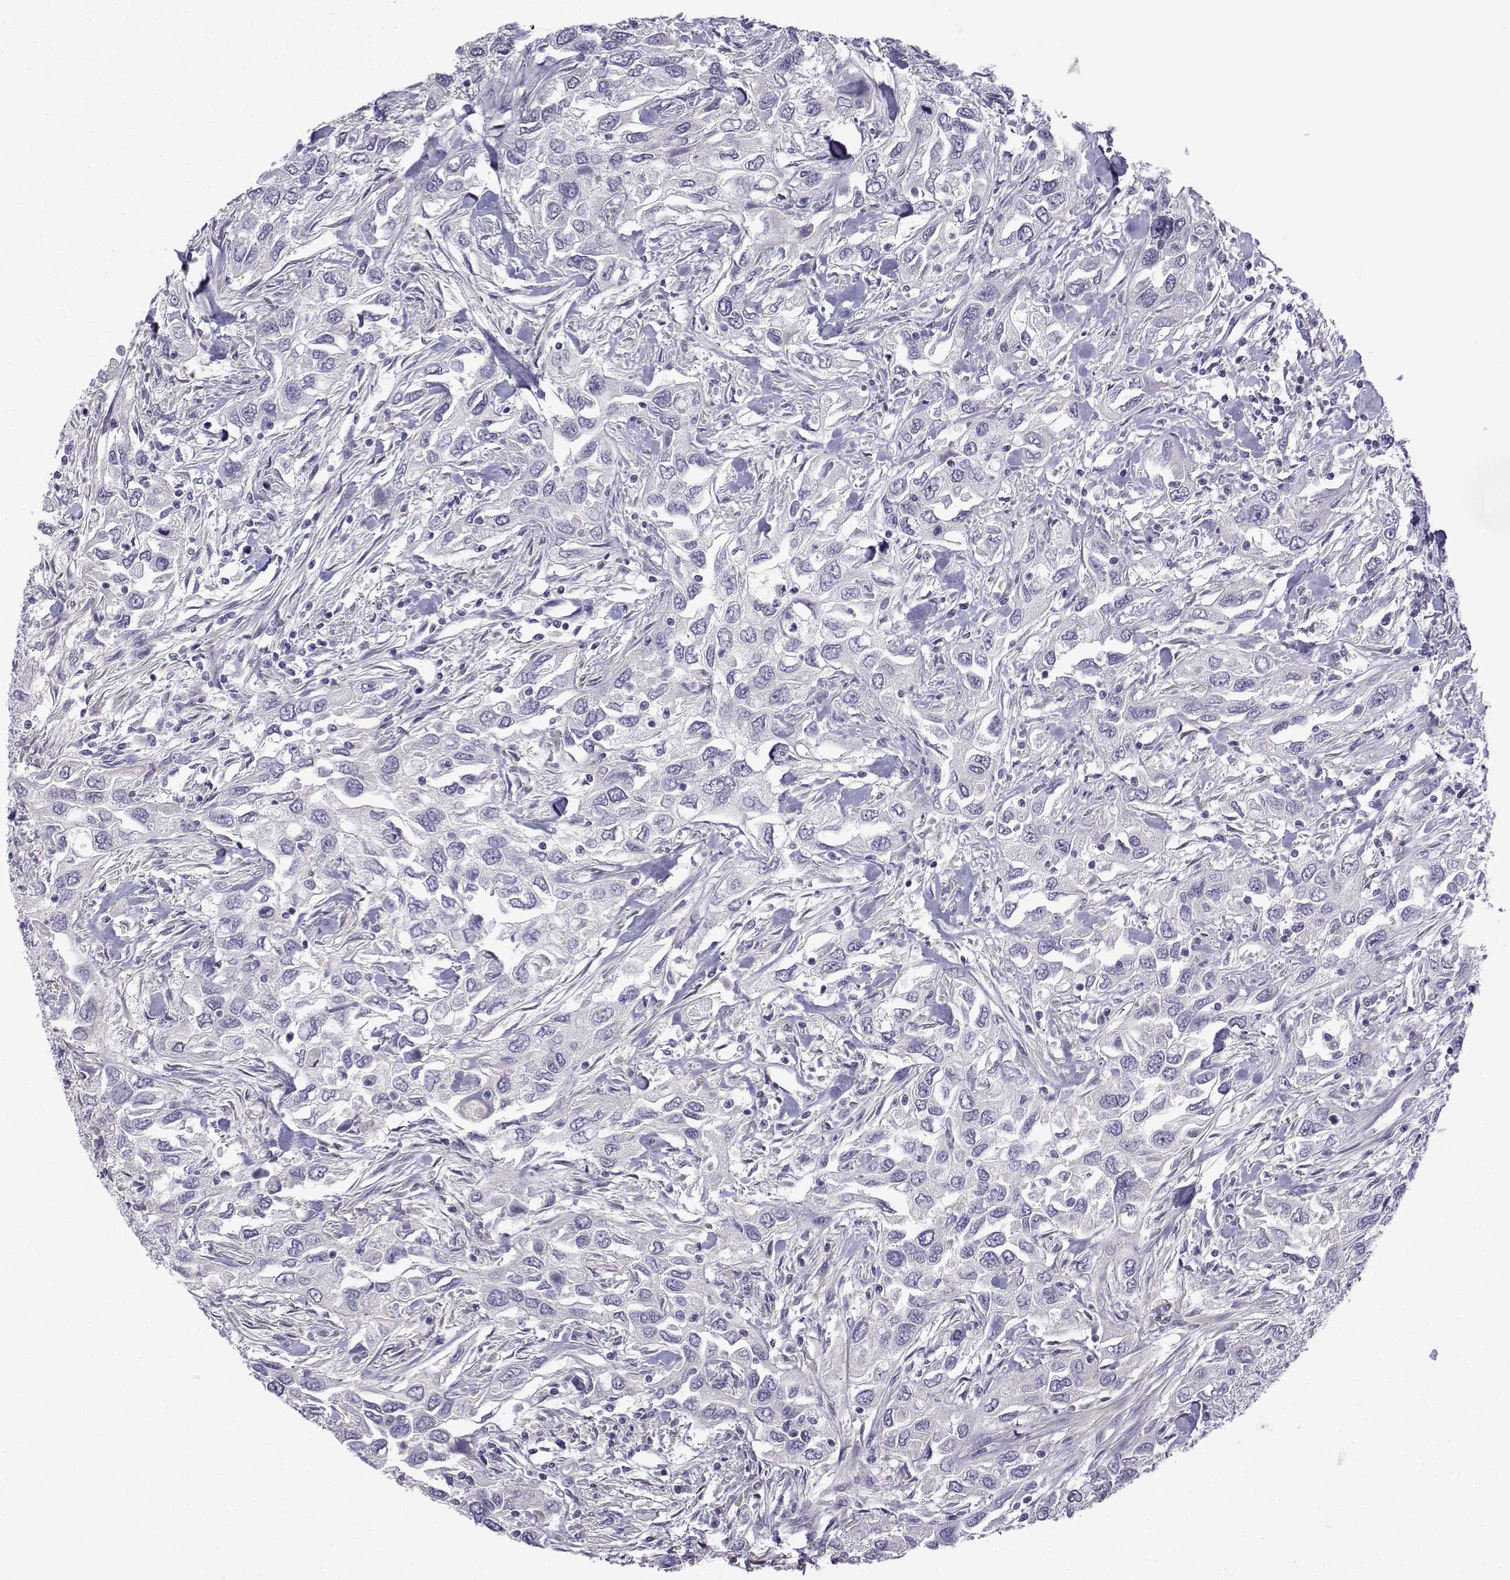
{"staining": {"intensity": "negative", "quantity": "none", "location": "none"}, "tissue": "urothelial cancer", "cell_type": "Tumor cells", "image_type": "cancer", "snomed": [{"axis": "morphology", "description": "Urothelial carcinoma, High grade"}, {"axis": "topography", "description": "Urinary bladder"}], "caption": "Tumor cells show no significant protein expression in urothelial carcinoma (high-grade). The staining is performed using DAB (3,3'-diaminobenzidine) brown chromogen with nuclei counter-stained in using hematoxylin.", "gene": "SPACA7", "patient": {"sex": "male", "age": 76}}